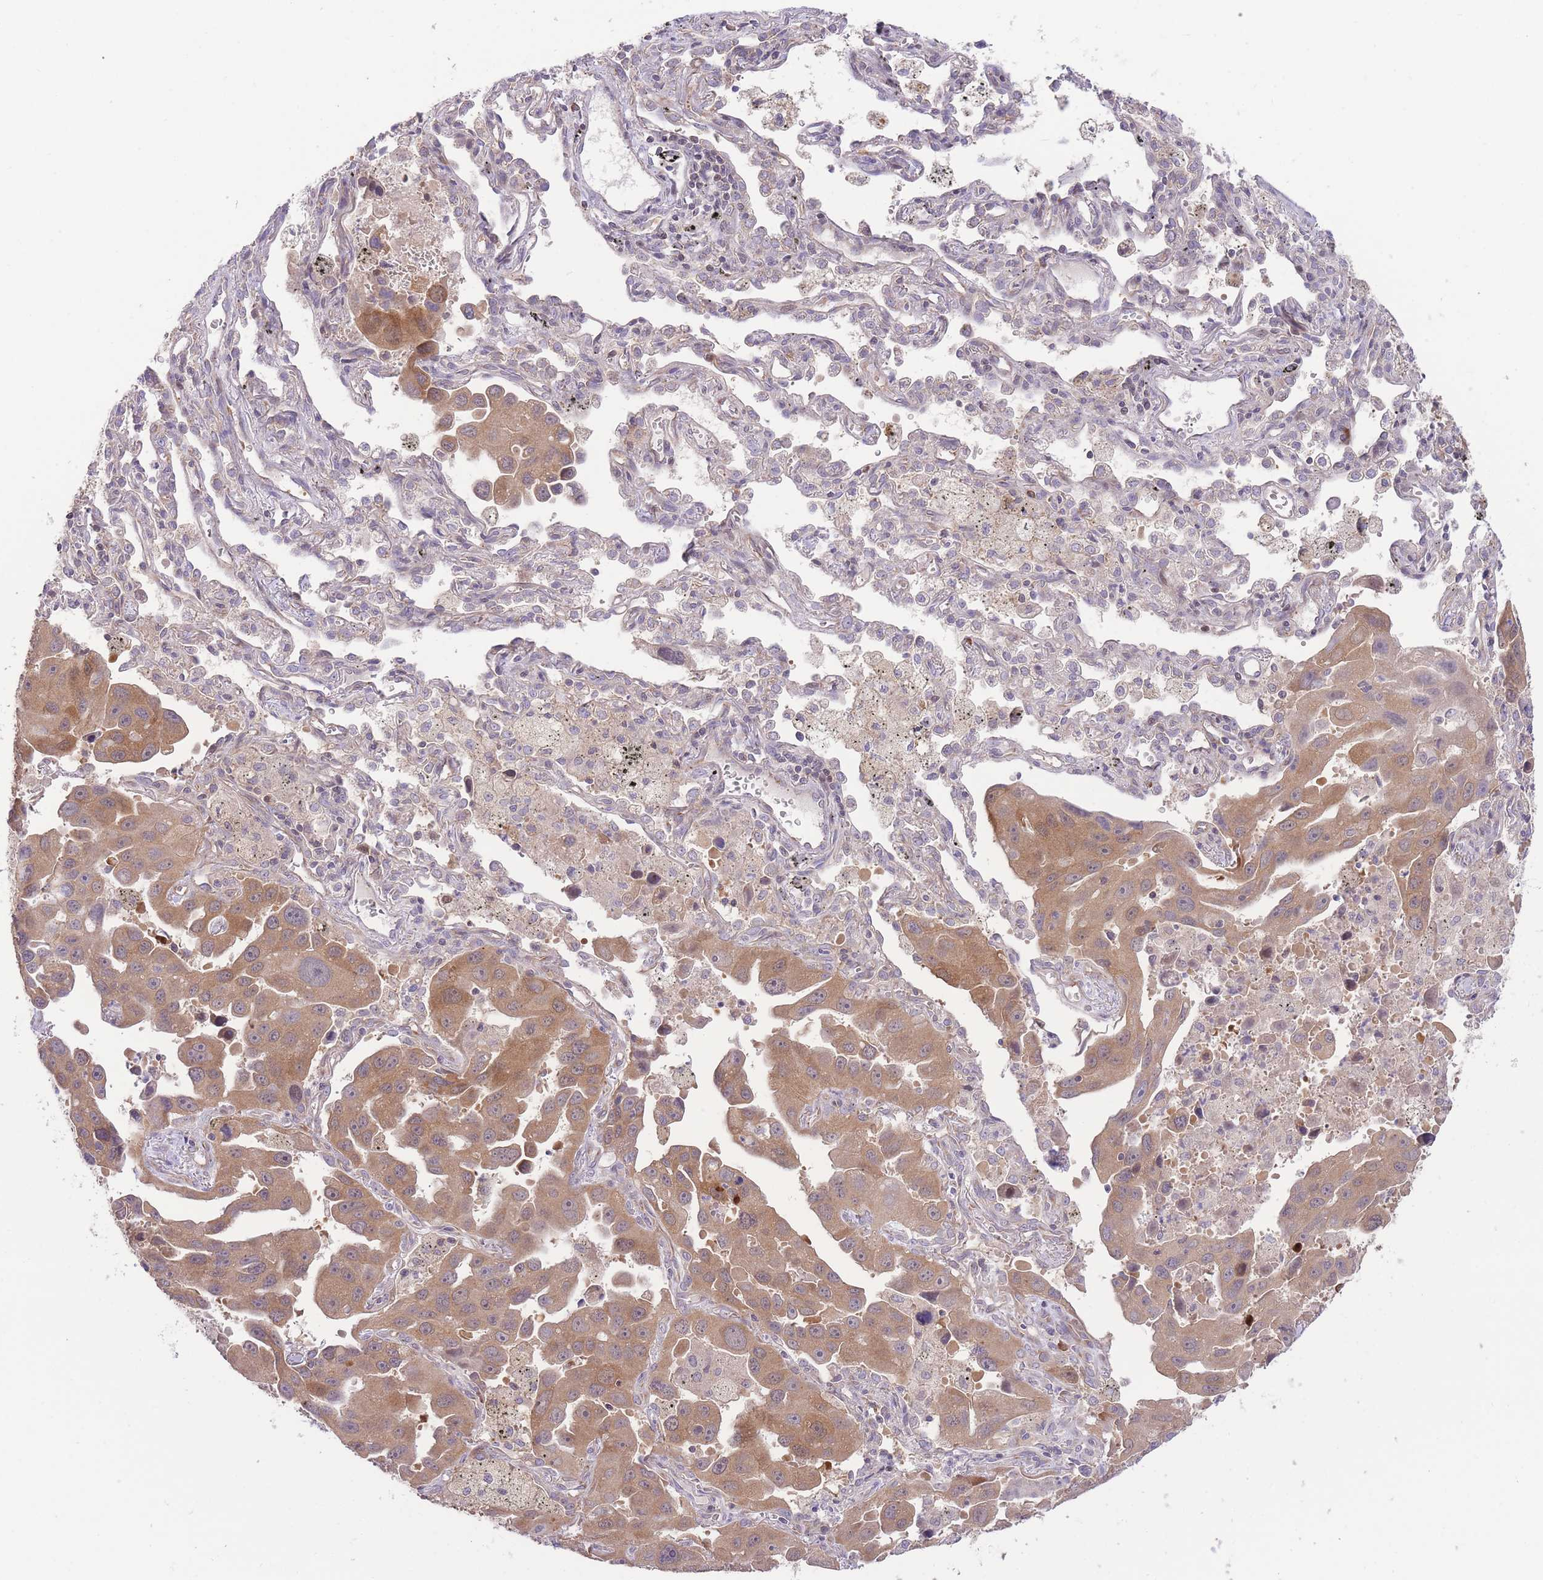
{"staining": {"intensity": "moderate", "quantity": ">75%", "location": "cytoplasmic/membranous"}, "tissue": "lung cancer", "cell_type": "Tumor cells", "image_type": "cancer", "snomed": [{"axis": "morphology", "description": "Adenocarcinoma, NOS"}, {"axis": "topography", "description": "Lung"}], "caption": "A high-resolution micrograph shows IHC staining of lung cancer (adenocarcinoma), which shows moderate cytoplasmic/membranous expression in about >75% of tumor cells. Using DAB (3,3'-diaminobenzidine) (brown) and hematoxylin (blue) stains, captured at high magnification using brightfield microscopy.", "gene": "BOLA2B", "patient": {"sex": "male", "age": 66}}